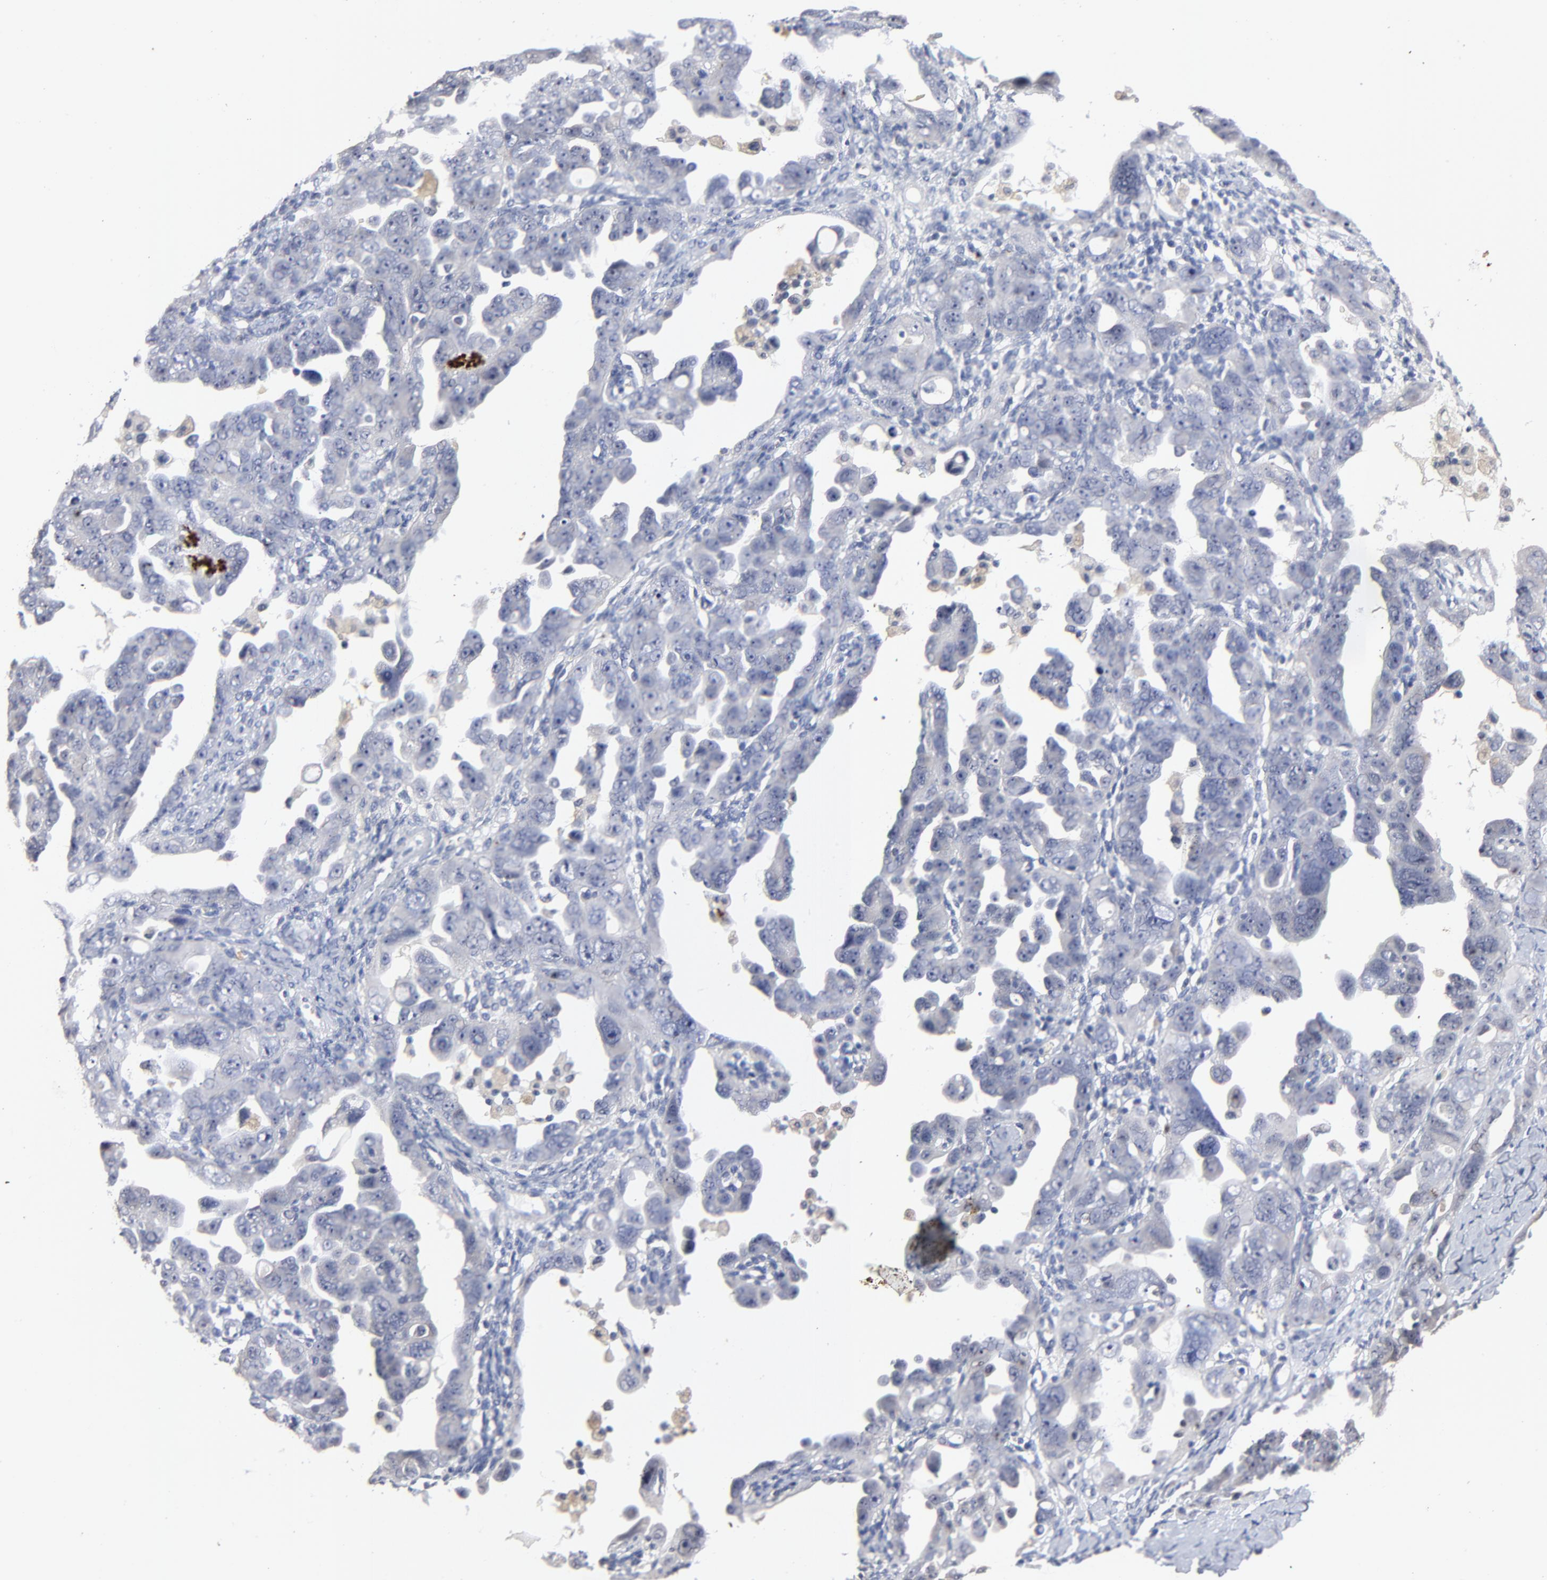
{"staining": {"intensity": "negative", "quantity": "none", "location": "none"}, "tissue": "ovarian cancer", "cell_type": "Tumor cells", "image_type": "cancer", "snomed": [{"axis": "morphology", "description": "Cystadenocarcinoma, serous, NOS"}, {"axis": "topography", "description": "Ovary"}], "caption": "DAB (3,3'-diaminobenzidine) immunohistochemical staining of ovarian serous cystadenocarcinoma demonstrates no significant staining in tumor cells. (DAB (3,3'-diaminobenzidine) immunohistochemistry (IHC) with hematoxylin counter stain).", "gene": "AADAC", "patient": {"sex": "female", "age": 66}}